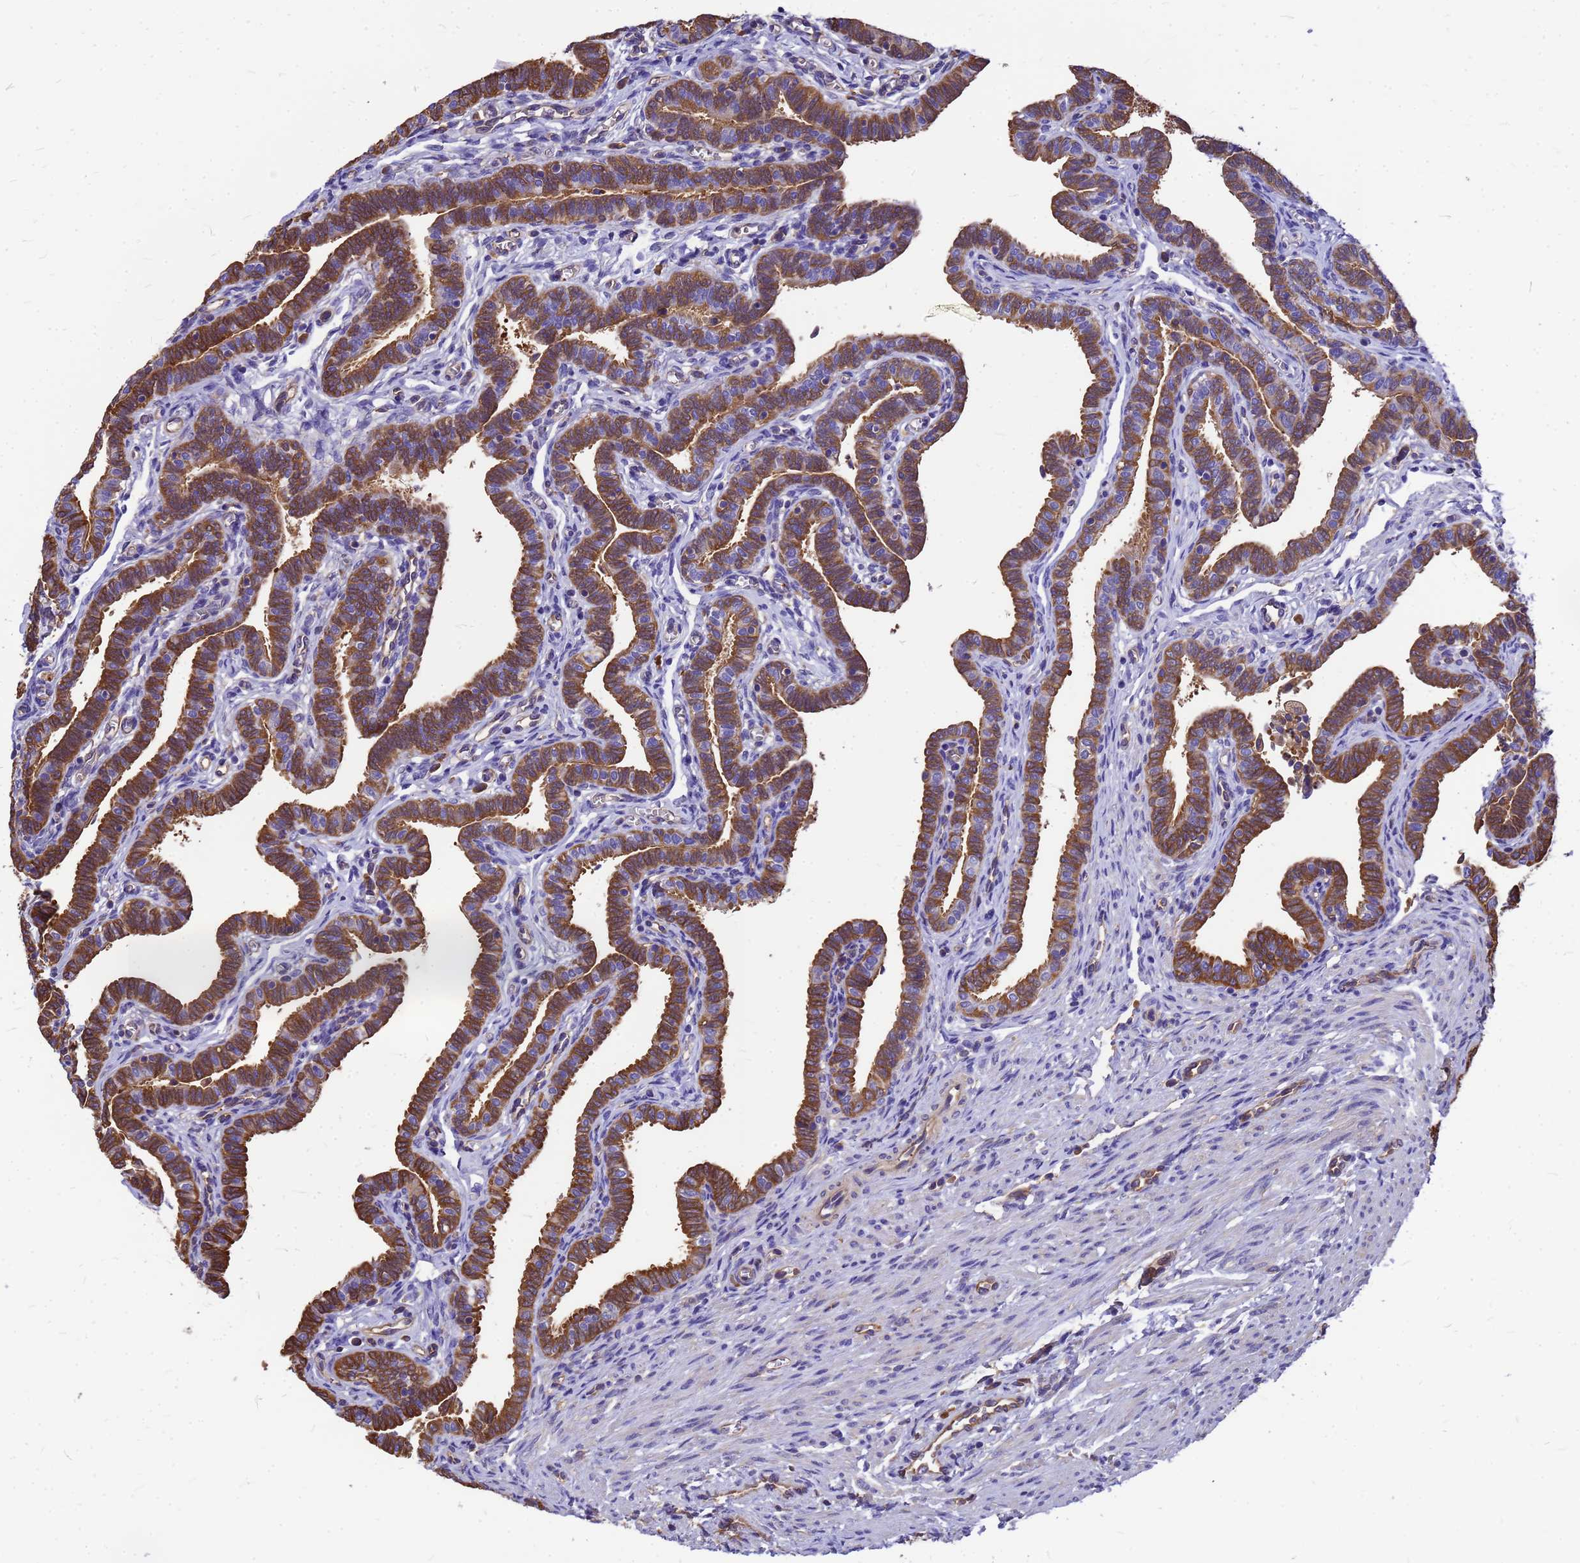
{"staining": {"intensity": "moderate", "quantity": ">75%", "location": "cytoplasmic/membranous"}, "tissue": "fallopian tube", "cell_type": "Glandular cells", "image_type": "normal", "snomed": [{"axis": "morphology", "description": "Normal tissue, NOS"}, {"axis": "topography", "description": "Fallopian tube"}], "caption": "Brown immunohistochemical staining in benign human fallopian tube reveals moderate cytoplasmic/membranous expression in about >75% of glandular cells. (DAB (3,3'-diaminobenzidine) IHC with brightfield microscopy, high magnification).", "gene": "GID4", "patient": {"sex": "female", "age": 36}}